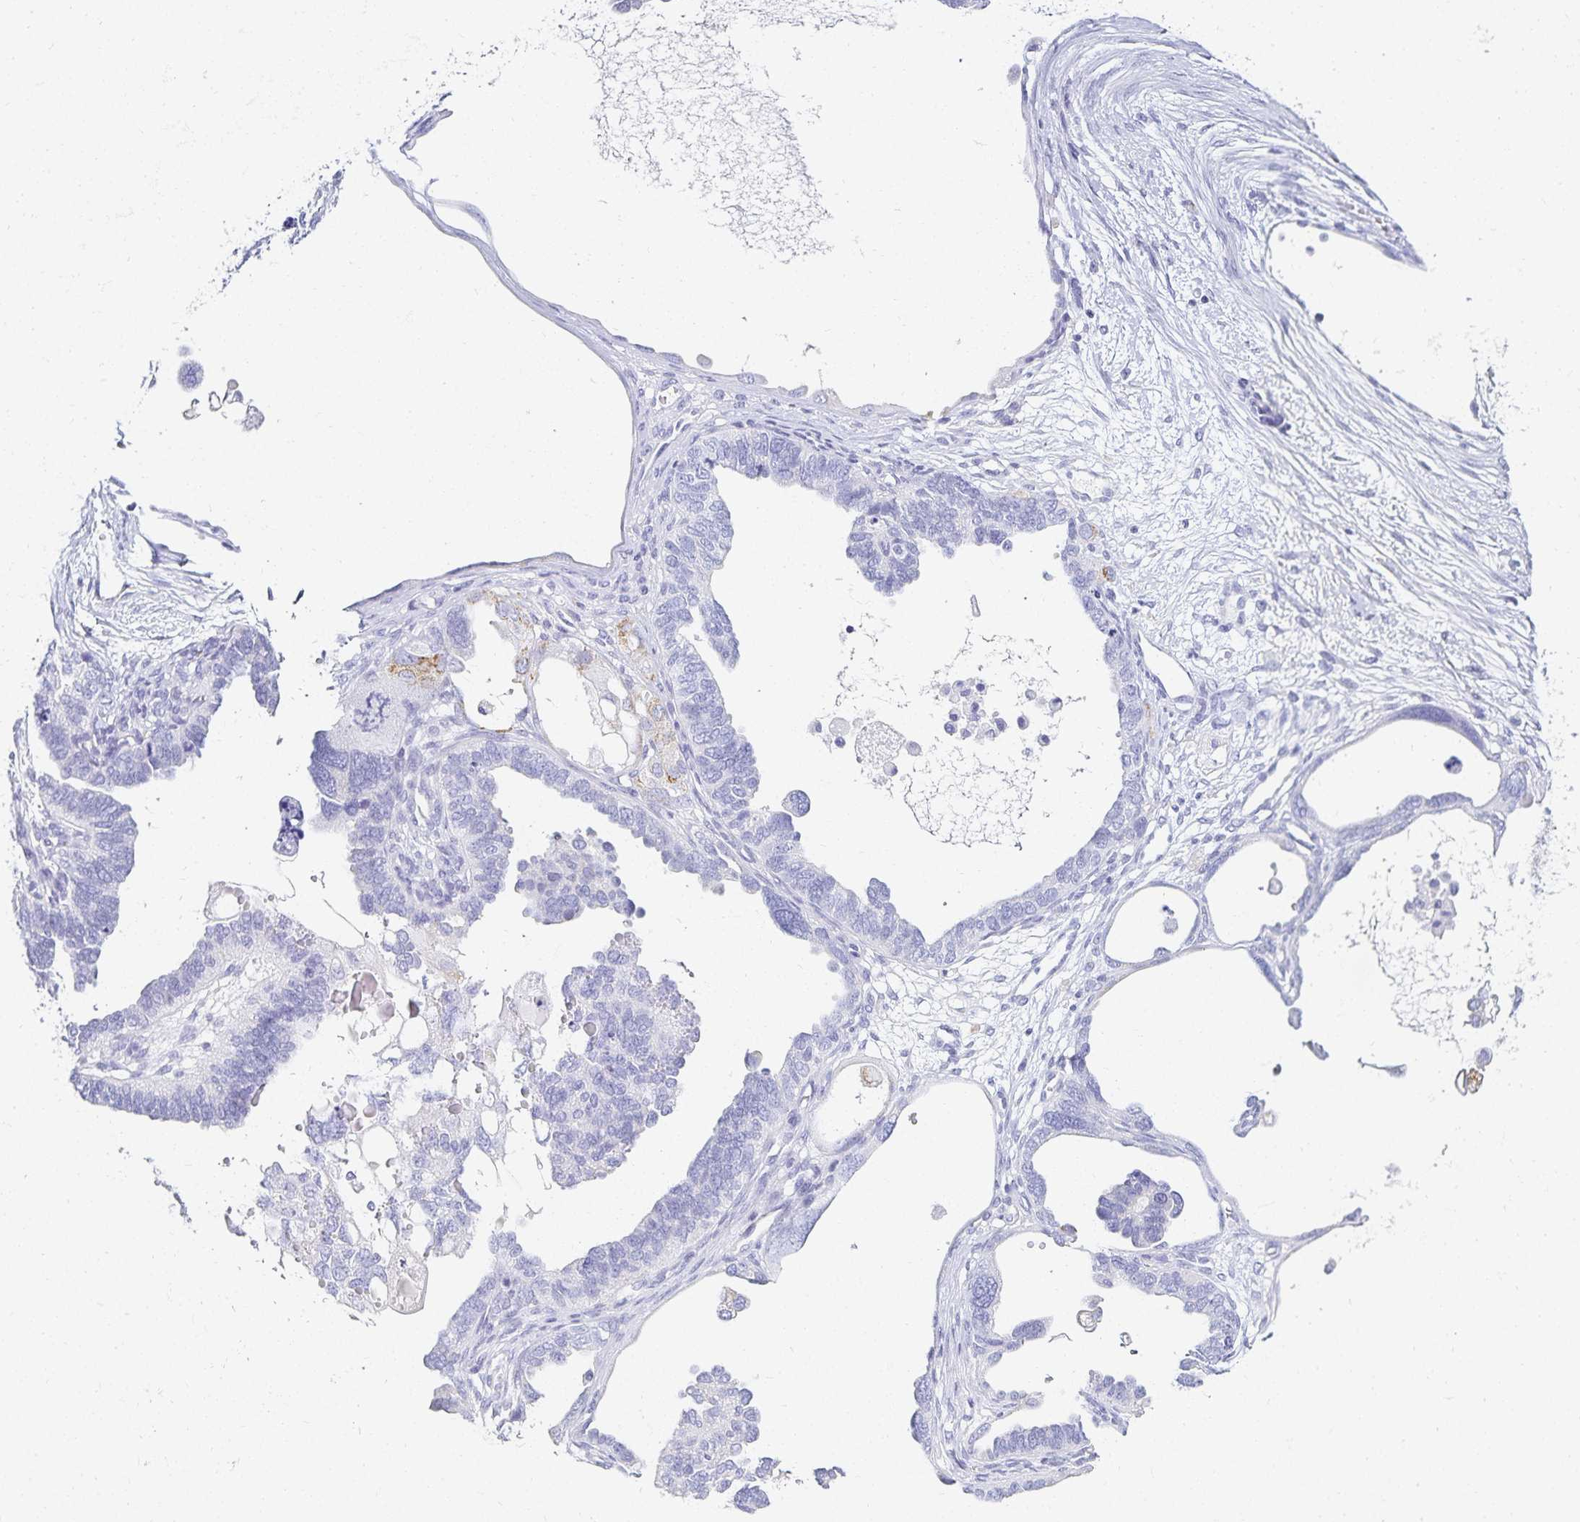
{"staining": {"intensity": "weak", "quantity": "<25%", "location": "cytoplasmic/membranous"}, "tissue": "ovarian cancer", "cell_type": "Tumor cells", "image_type": "cancer", "snomed": [{"axis": "morphology", "description": "Cystadenocarcinoma, serous, NOS"}, {"axis": "topography", "description": "Ovary"}], "caption": "Histopathology image shows no significant protein expression in tumor cells of ovarian cancer. (DAB immunohistochemistry, high magnification).", "gene": "GP2", "patient": {"sex": "female", "age": 51}}